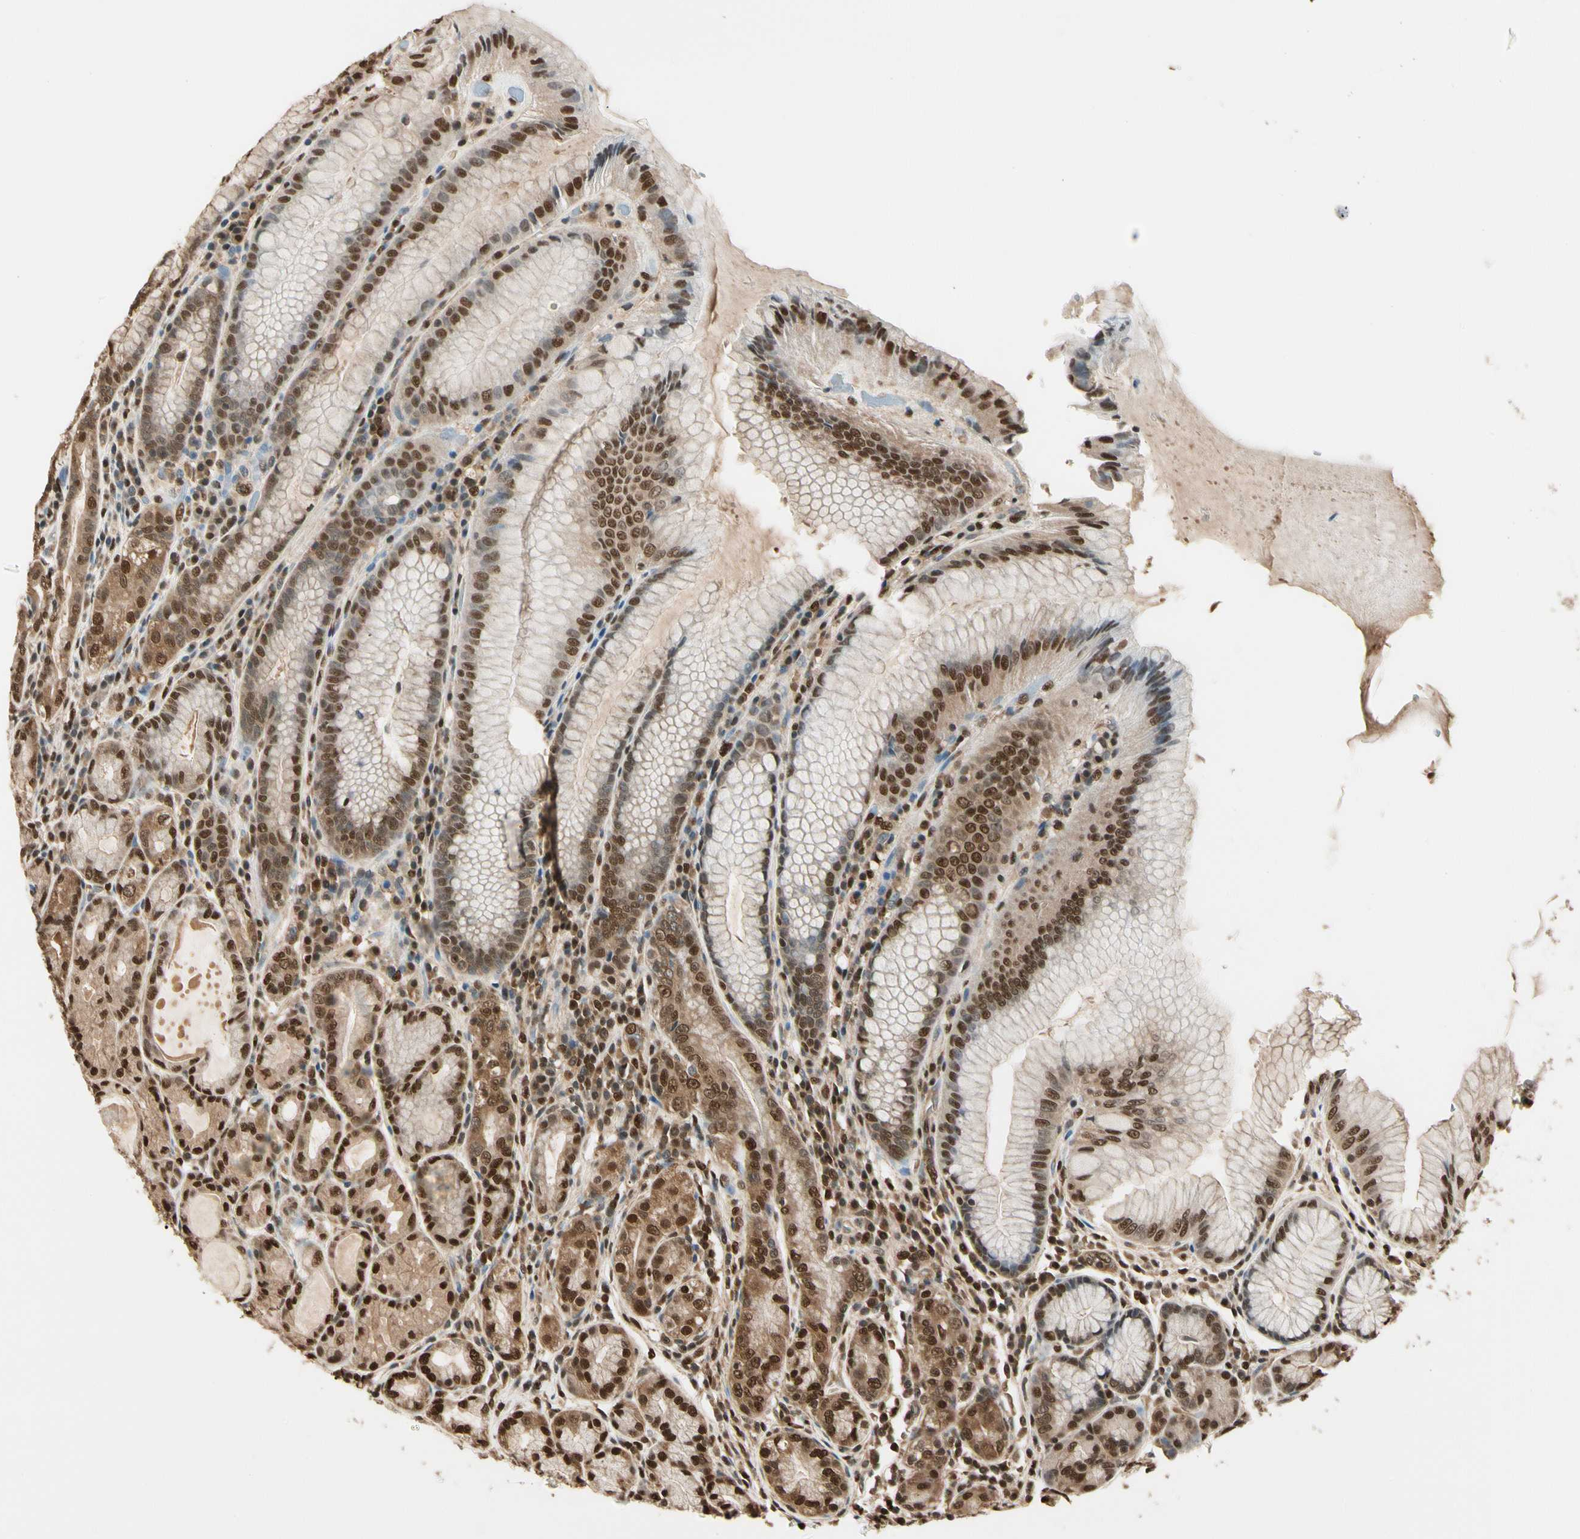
{"staining": {"intensity": "strong", "quantity": ">75%", "location": "cytoplasmic/membranous,nuclear"}, "tissue": "stomach", "cell_type": "Glandular cells", "image_type": "normal", "snomed": [{"axis": "morphology", "description": "Normal tissue, NOS"}, {"axis": "topography", "description": "Stomach, lower"}], "caption": "Glandular cells demonstrate high levels of strong cytoplasmic/membranous,nuclear positivity in approximately >75% of cells in normal stomach. The protein is stained brown, and the nuclei are stained in blue (DAB IHC with brightfield microscopy, high magnification).", "gene": "PNCK", "patient": {"sex": "female", "age": 76}}